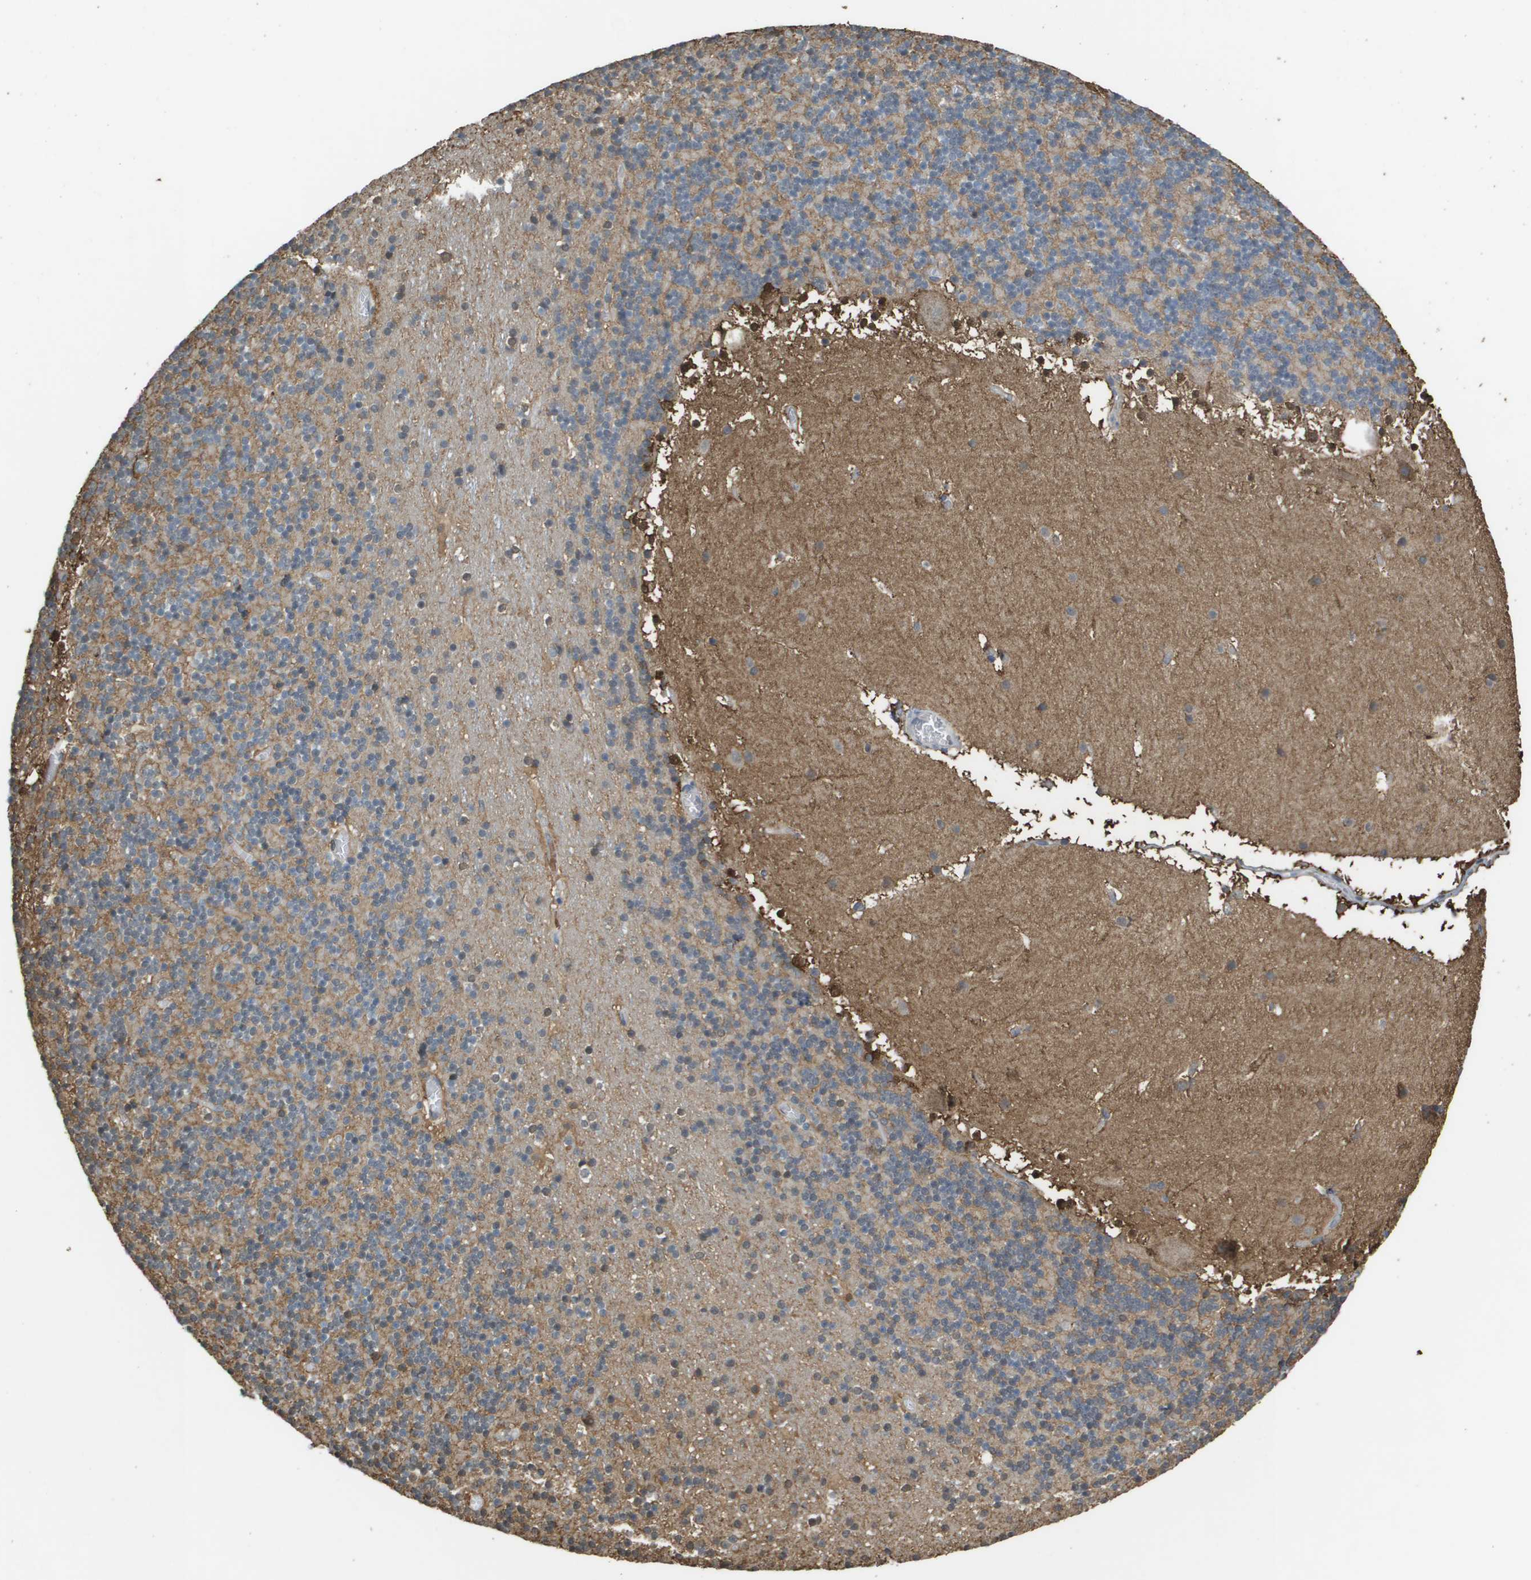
{"staining": {"intensity": "weak", "quantity": "25%-75%", "location": "cytoplasmic/membranous"}, "tissue": "cerebellum", "cell_type": "Cells in granular layer", "image_type": "normal", "snomed": [{"axis": "morphology", "description": "Normal tissue, NOS"}, {"axis": "topography", "description": "Cerebellum"}], "caption": "Cells in granular layer show low levels of weak cytoplasmic/membranous expression in about 25%-75% of cells in normal human cerebellum.", "gene": "NDRG2", "patient": {"sex": "male", "age": 45}}